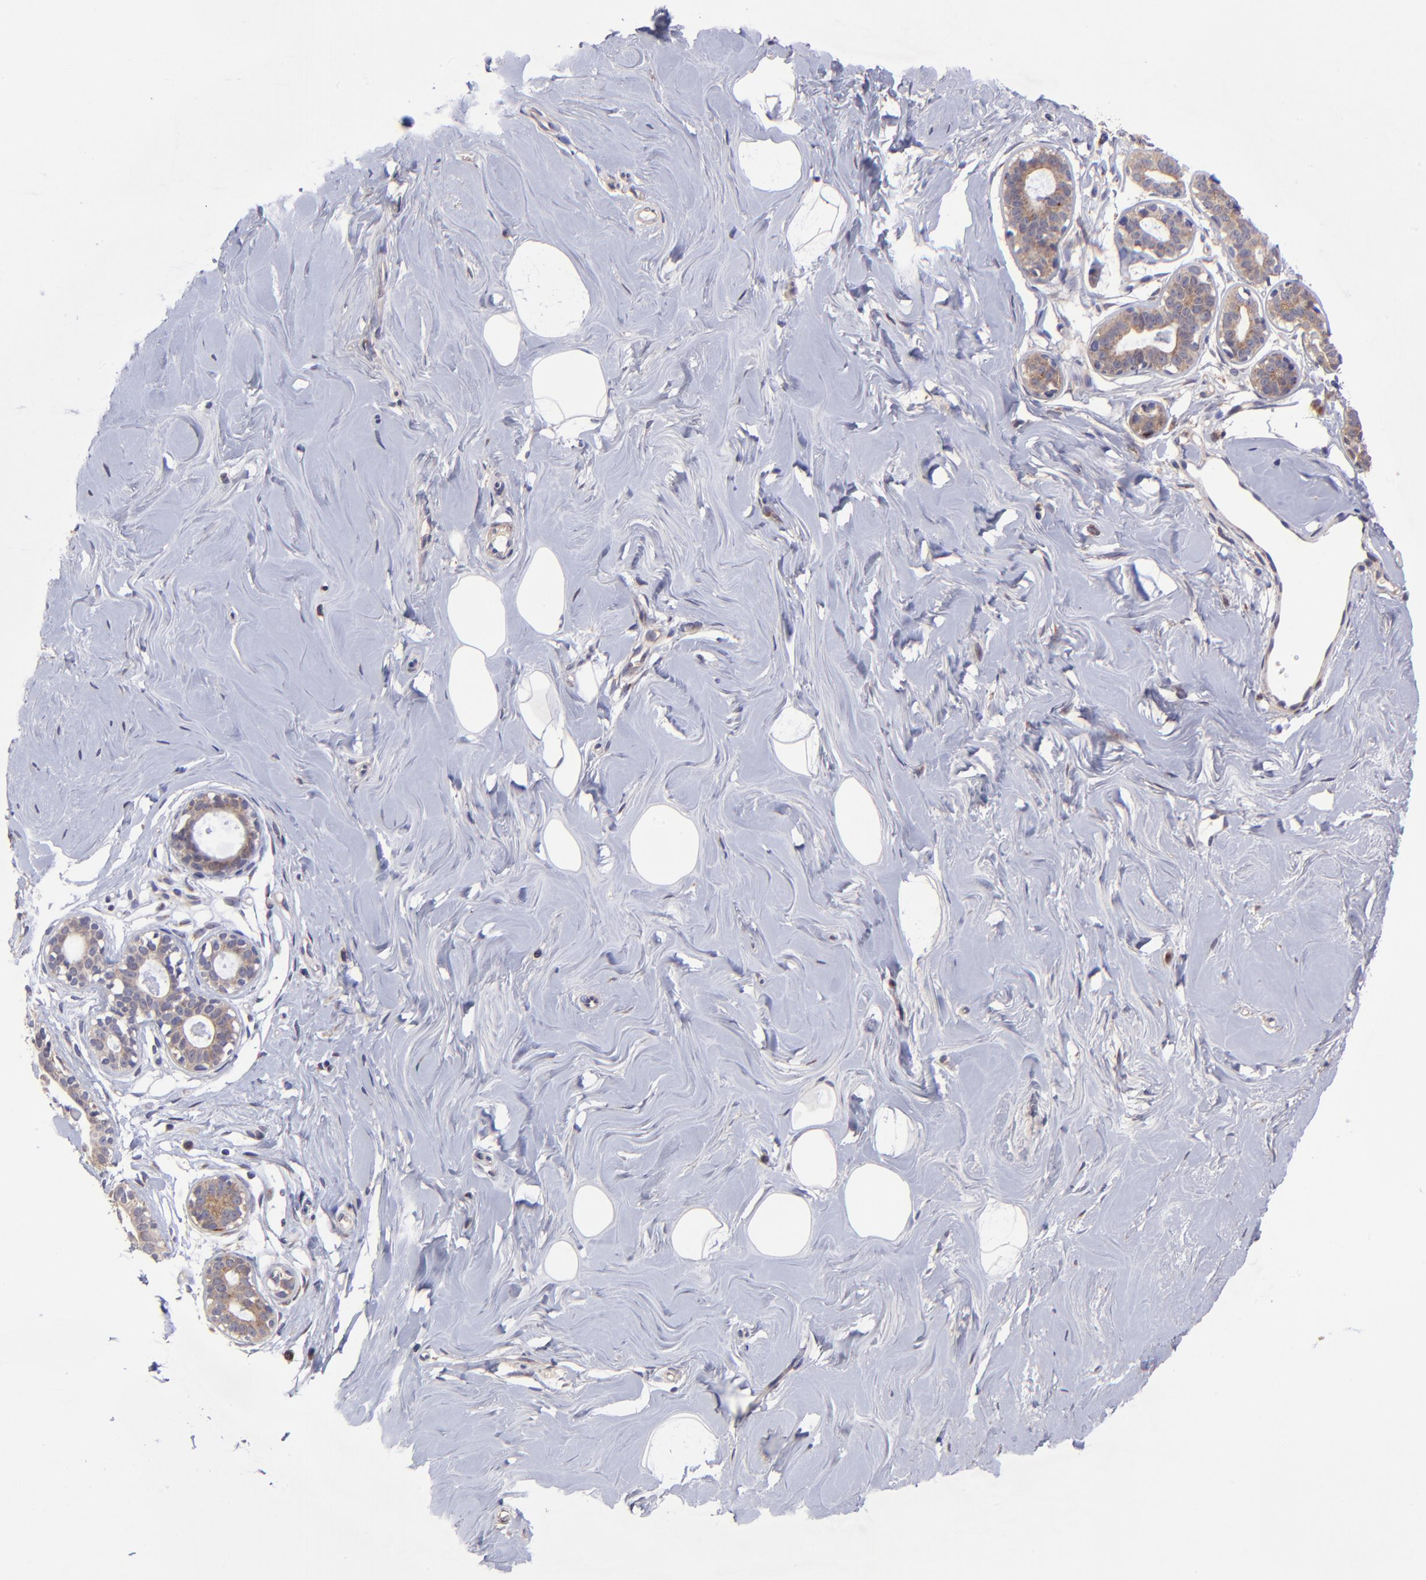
{"staining": {"intensity": "negative", "quantity": "none", "location": "none"}, "tissue": "breast", "cell_type": "Adipocytes", "image_type": "normal", "snomed": [{"axis": "morphology", "description": "Normal tissue, NOS"}, {"axis": "topography", "description": "Breast"}], "caption": "Breast was stained to show a protein in brown. There is no significant expression in adipocytes.", "gene": "NSF", "patient": {"sex": "female", "age": 23}}